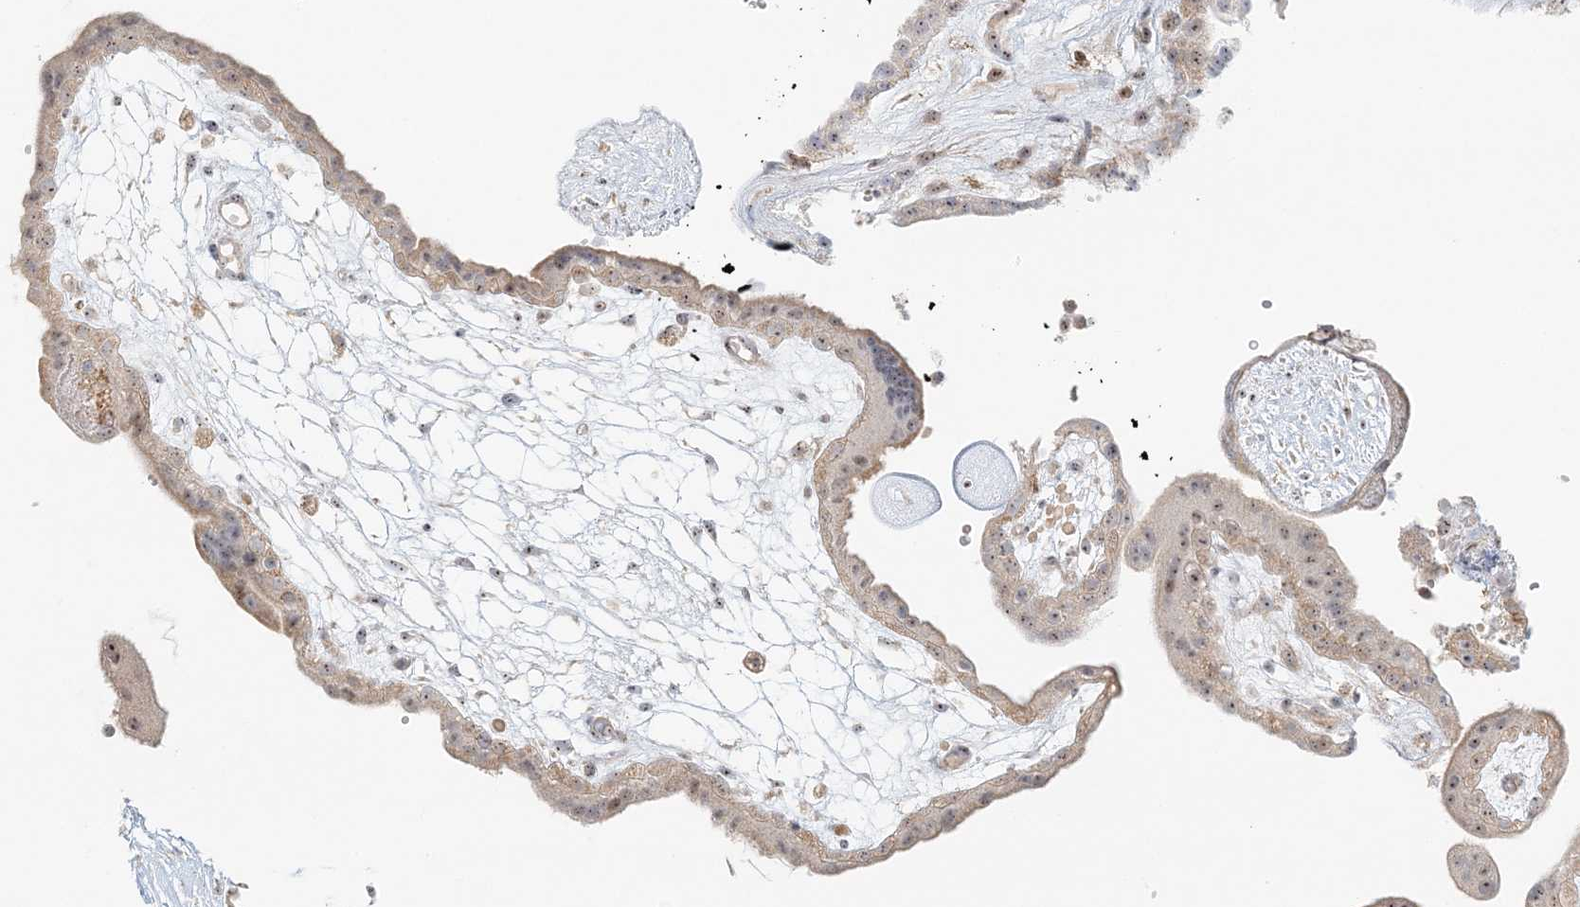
{"staining": {"intensity": "weak", "quantity": ">75%", "location": "nuclear"}, "tissue": "placenta", "cell_type": "Decidual cells", "image_type": "normal", "snomed": [{"axis": "morphology", "description": "Normal tissue, NOS"}, {"axis": "topography", "description": "Placenta"}], "caption": "The micrograph exhibits a brown stain indicating the presence of a protein in the nuclear of decidual cells in placenta.", "gene": "UBE2F", "patient": {"sex": "female", "age": 18}}